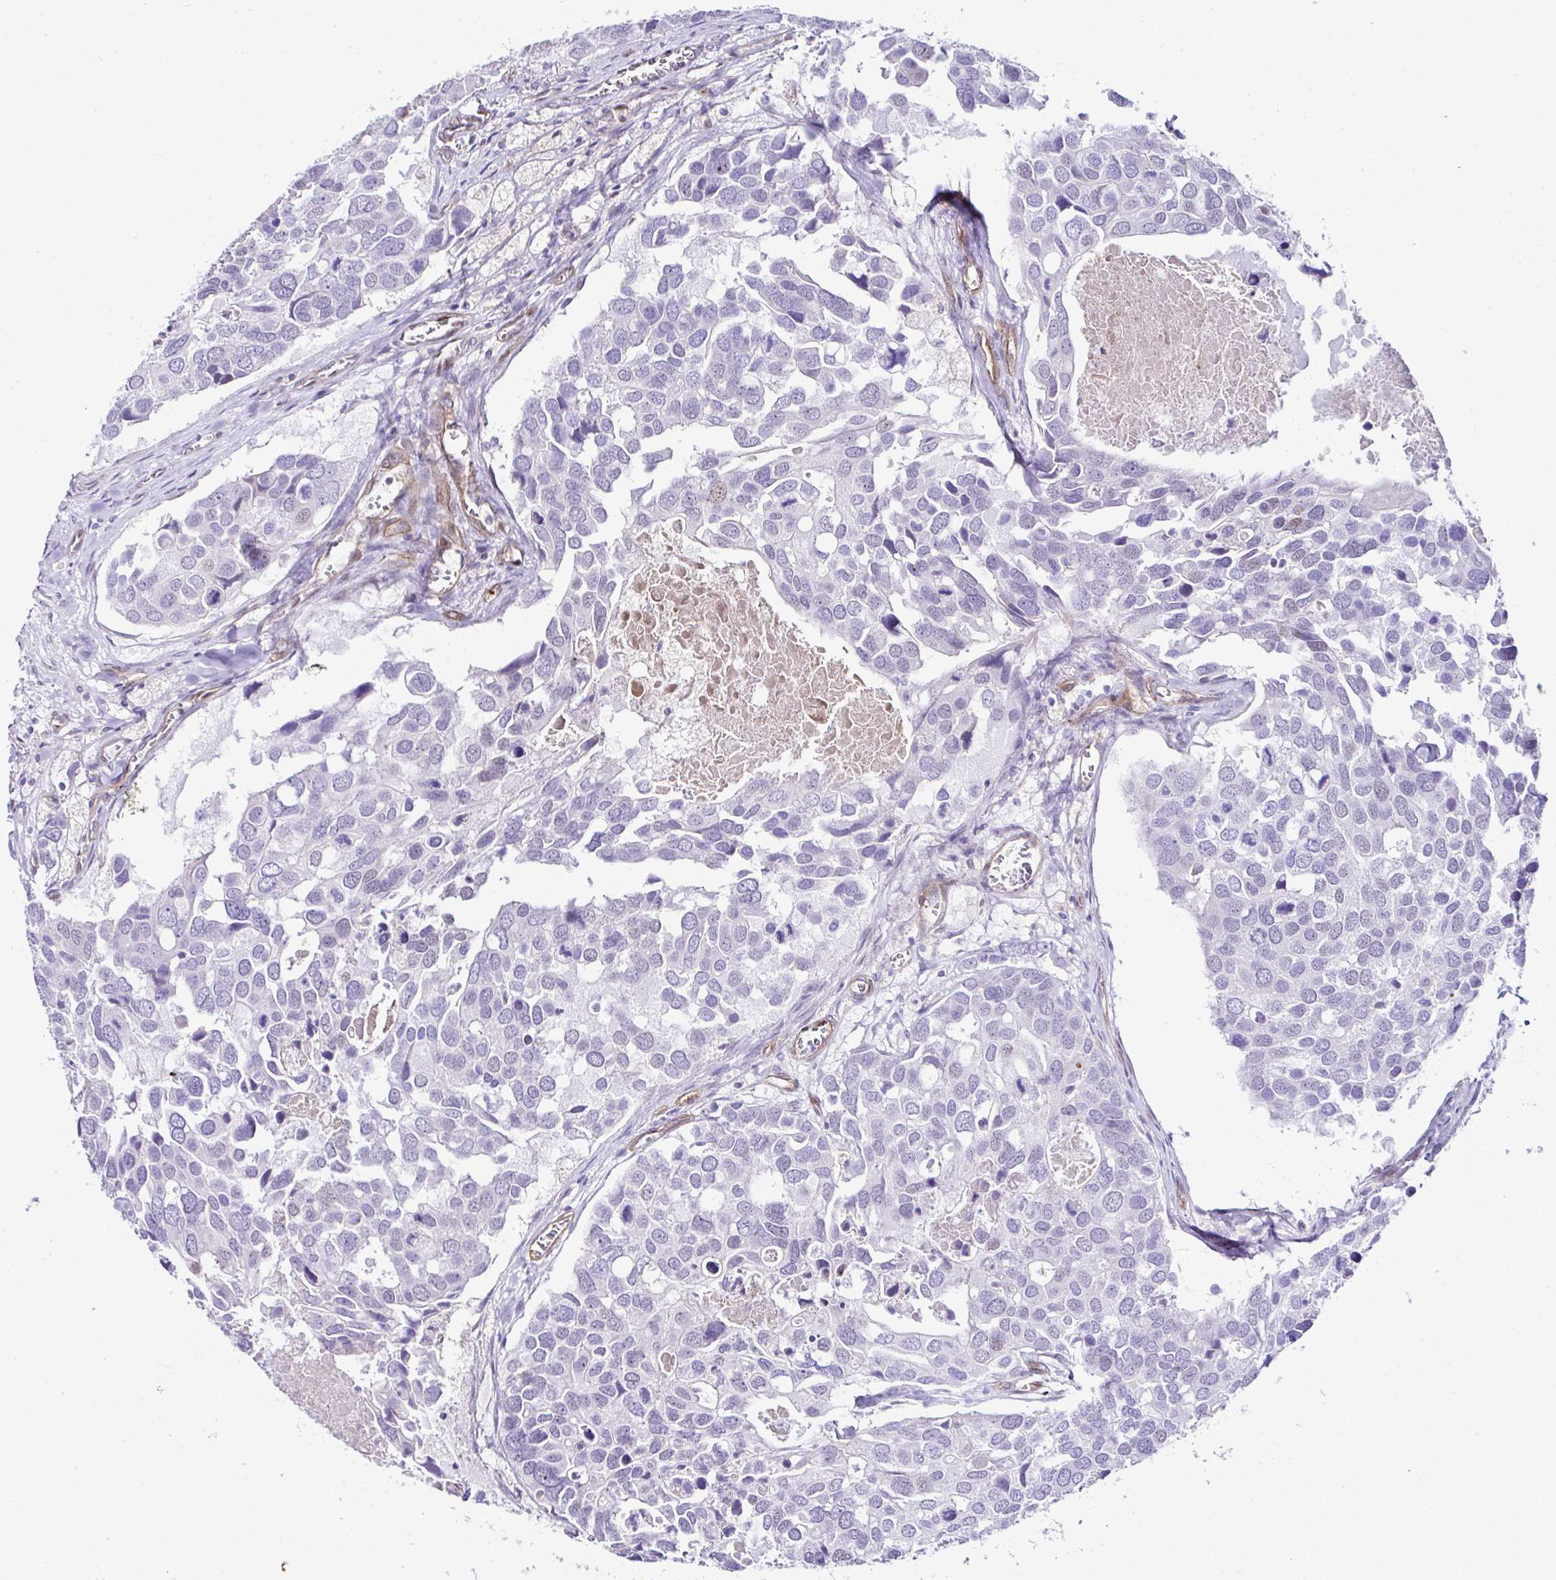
{"staining": {"intensity": "negative", "quantity": "none", "location": "none"}, "tissue": "breast cancer", "cell_type": "Tumor cells", "image_type": "cancer", "snomed": [{"axis": "morphology", "description": "Duct carcinoma"}, {"axis": "topography", "description": "Breast"}], "caption": "Breast intraductal carcinoma was stained to show a protein in brown. There is no significant positivity in tumor cells.", "gene": "FBXO34", "patient": {"sex": "female", "age": 83}}